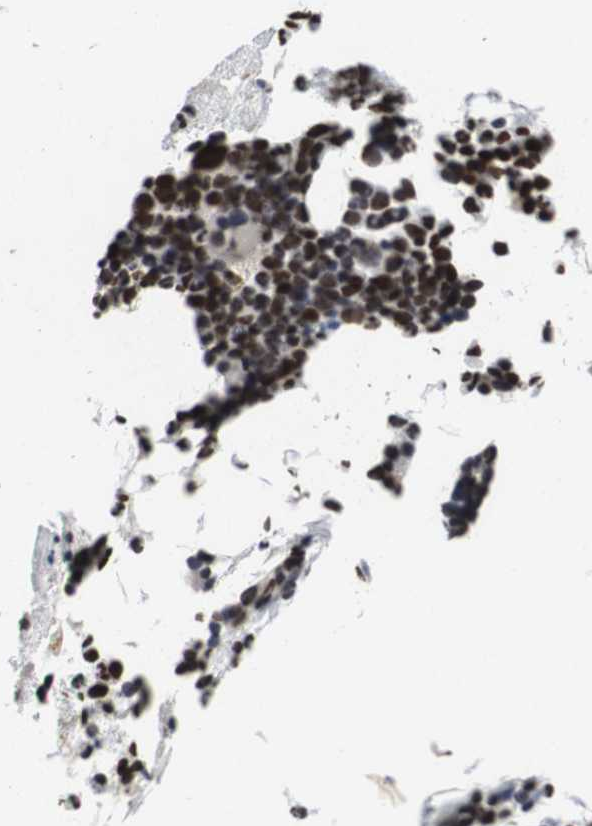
{"staining": {"intensity": "strong", "quantity": ">75%", "location": "nuclear"}, "tissue": "bone marrow", "cell_type": "Hematopoietic cells", "image_type": "normal", "snomed": [{"axis": "morphology", "description": "Normal tissue, NOS"}, {"axis": "morphology", "description": "Inflammation, NOS"}, {"axis": "topography", "description": "Bone marrow"}], "caption": "This histopathology image demonstrates benign bone marrow stained with immunohistochemistry (IHC) to label a protein in brown. The nuclear of hematopoietic cells show strong positivity for the protein. Nuclei are counter-stained blue.", "gene": "SUMO3", "patient": {"sex": "male", "age": 43}}